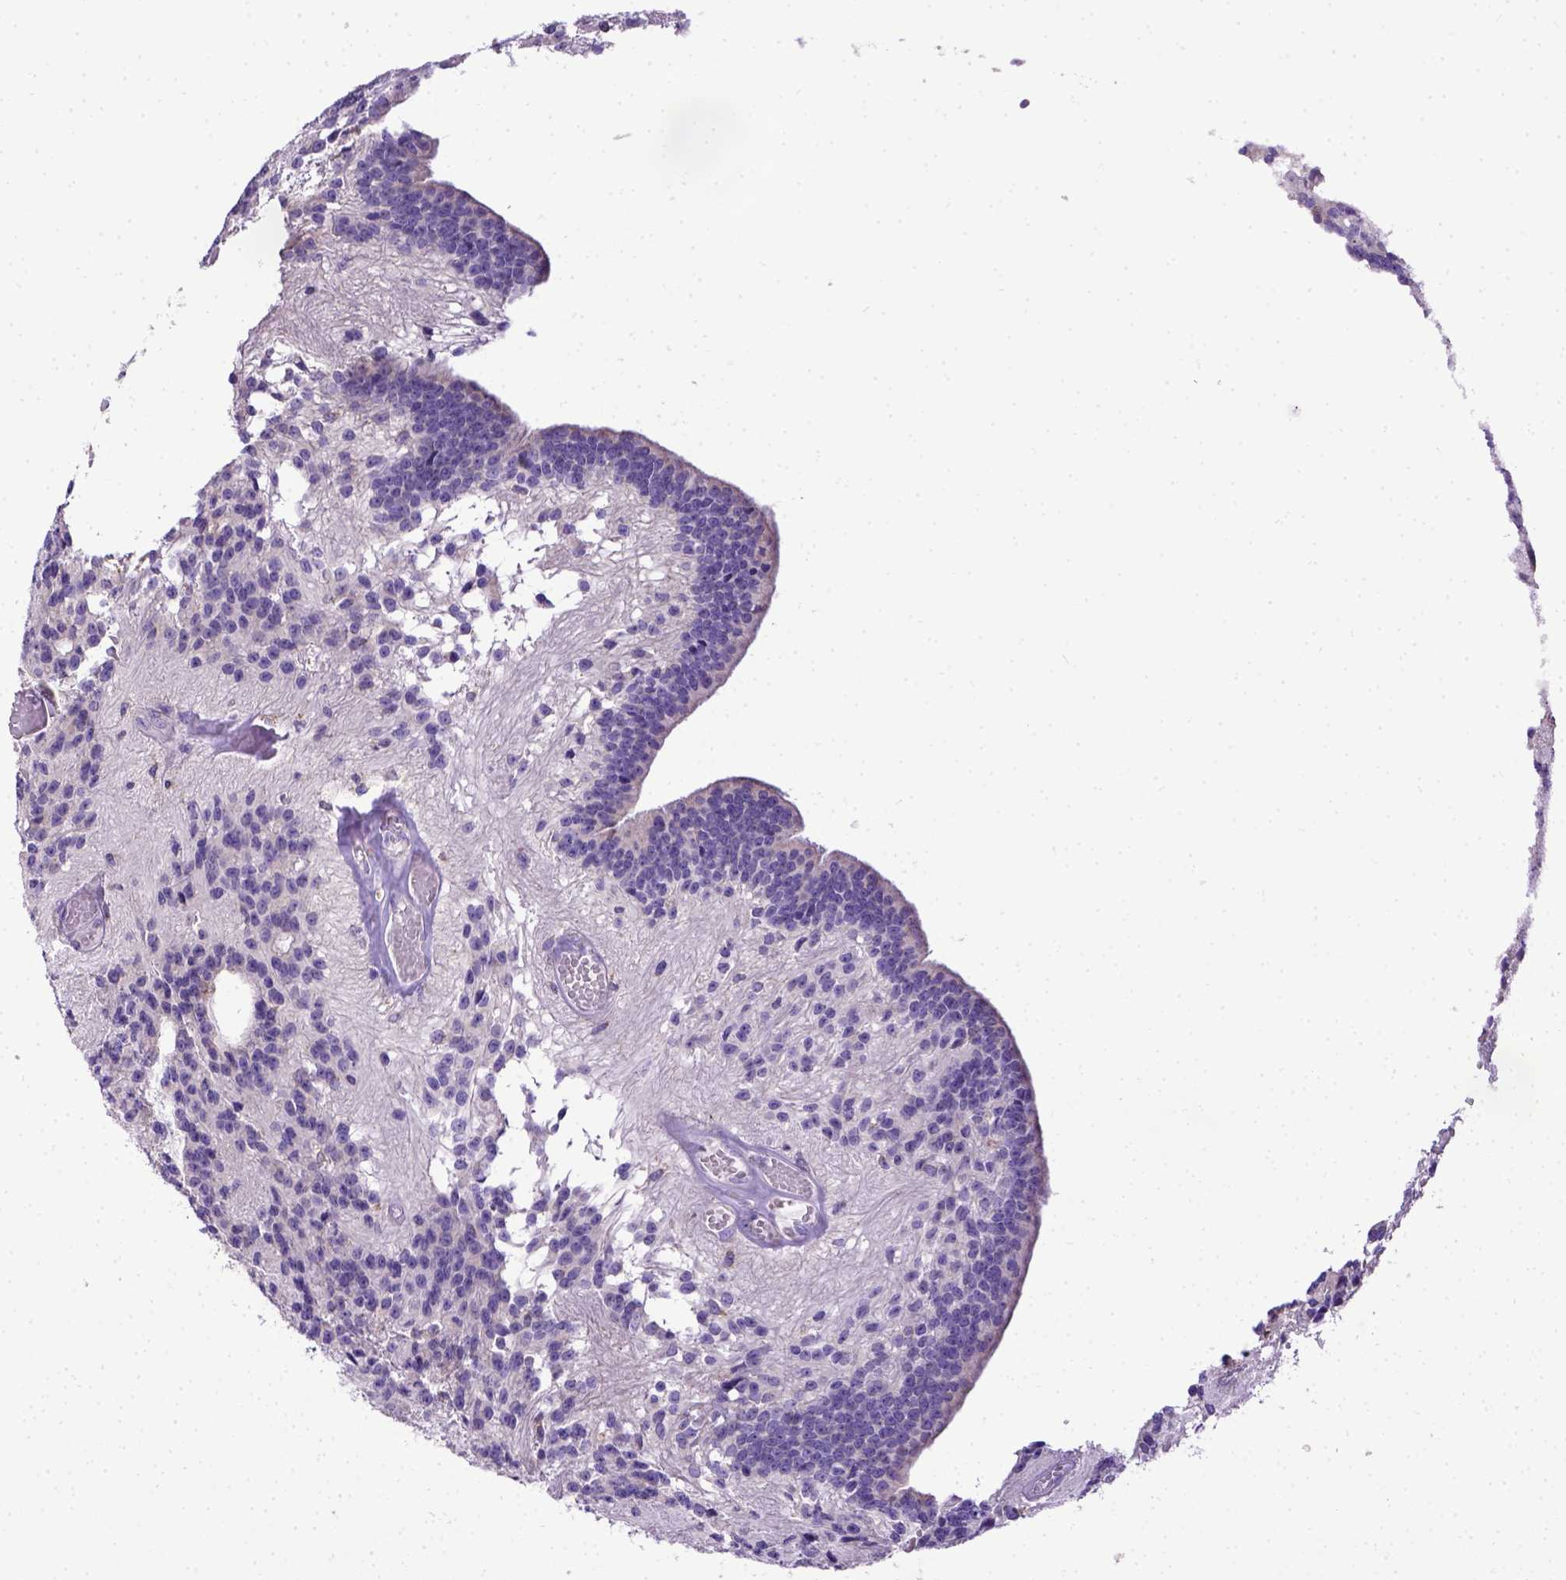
{"staining": {"intensity": "negative", "quantity": "none", "location": "none"}, "tissue": "glioma", "cell_type": "Tumor cells", "image_type": "cancer", "snomed": [{"axis": "morphology", "description": "Glioma, malignant, Low grade"}, {"axis": "topography", "description": "Brain"}], "caption": "Low-grade glioma (malignant) was stained to show a protein in brown. There is no significant positivity in tumor cells. (DAB (3,3'-diaminobenzidine) IHC with hematoxylin counter stain).", "gene": "SPEF1", "patient": {"sex": "male", "age": 31}}